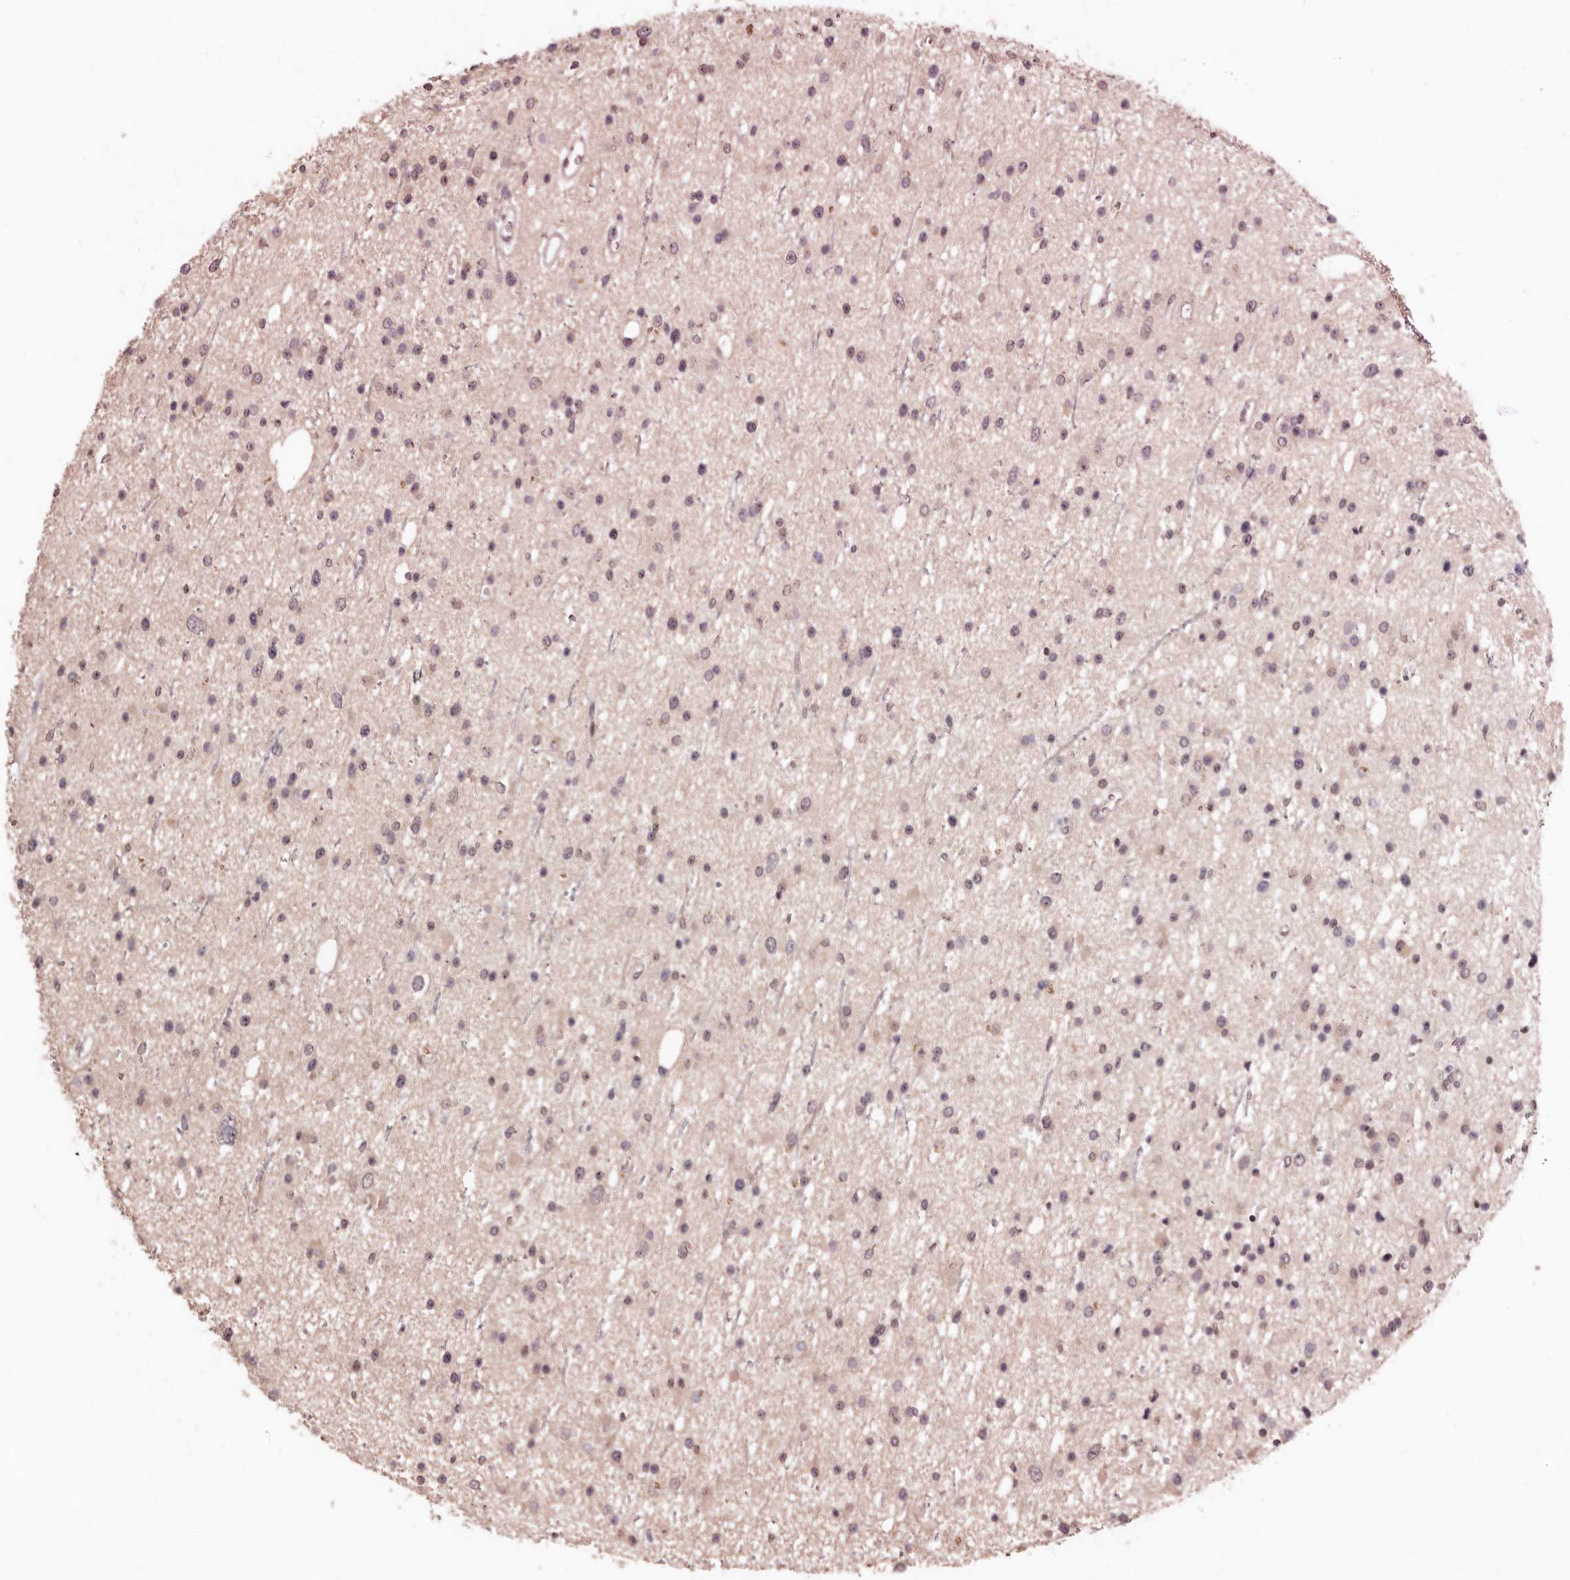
{"staining": {"intensity": "weak", "quantity": "<25%", "location": "cytoplasmic/membranous"}, "tissue": "glioma", "cell_type": "Tumor cells", "image_type": "cancer", "snomed": [{"axis": "morphology", "description": "Glioma, malignant, Low grade"}, {"axis": "topography", "description": "Cerebral cortex"}], "caption": "Immunohistochemical staining of low-grade glioma (malignant) demonstrates no significant staining in tumor cells.", "gene": "SULT1E1", "patient": {"sex": "female", "age": 39}}